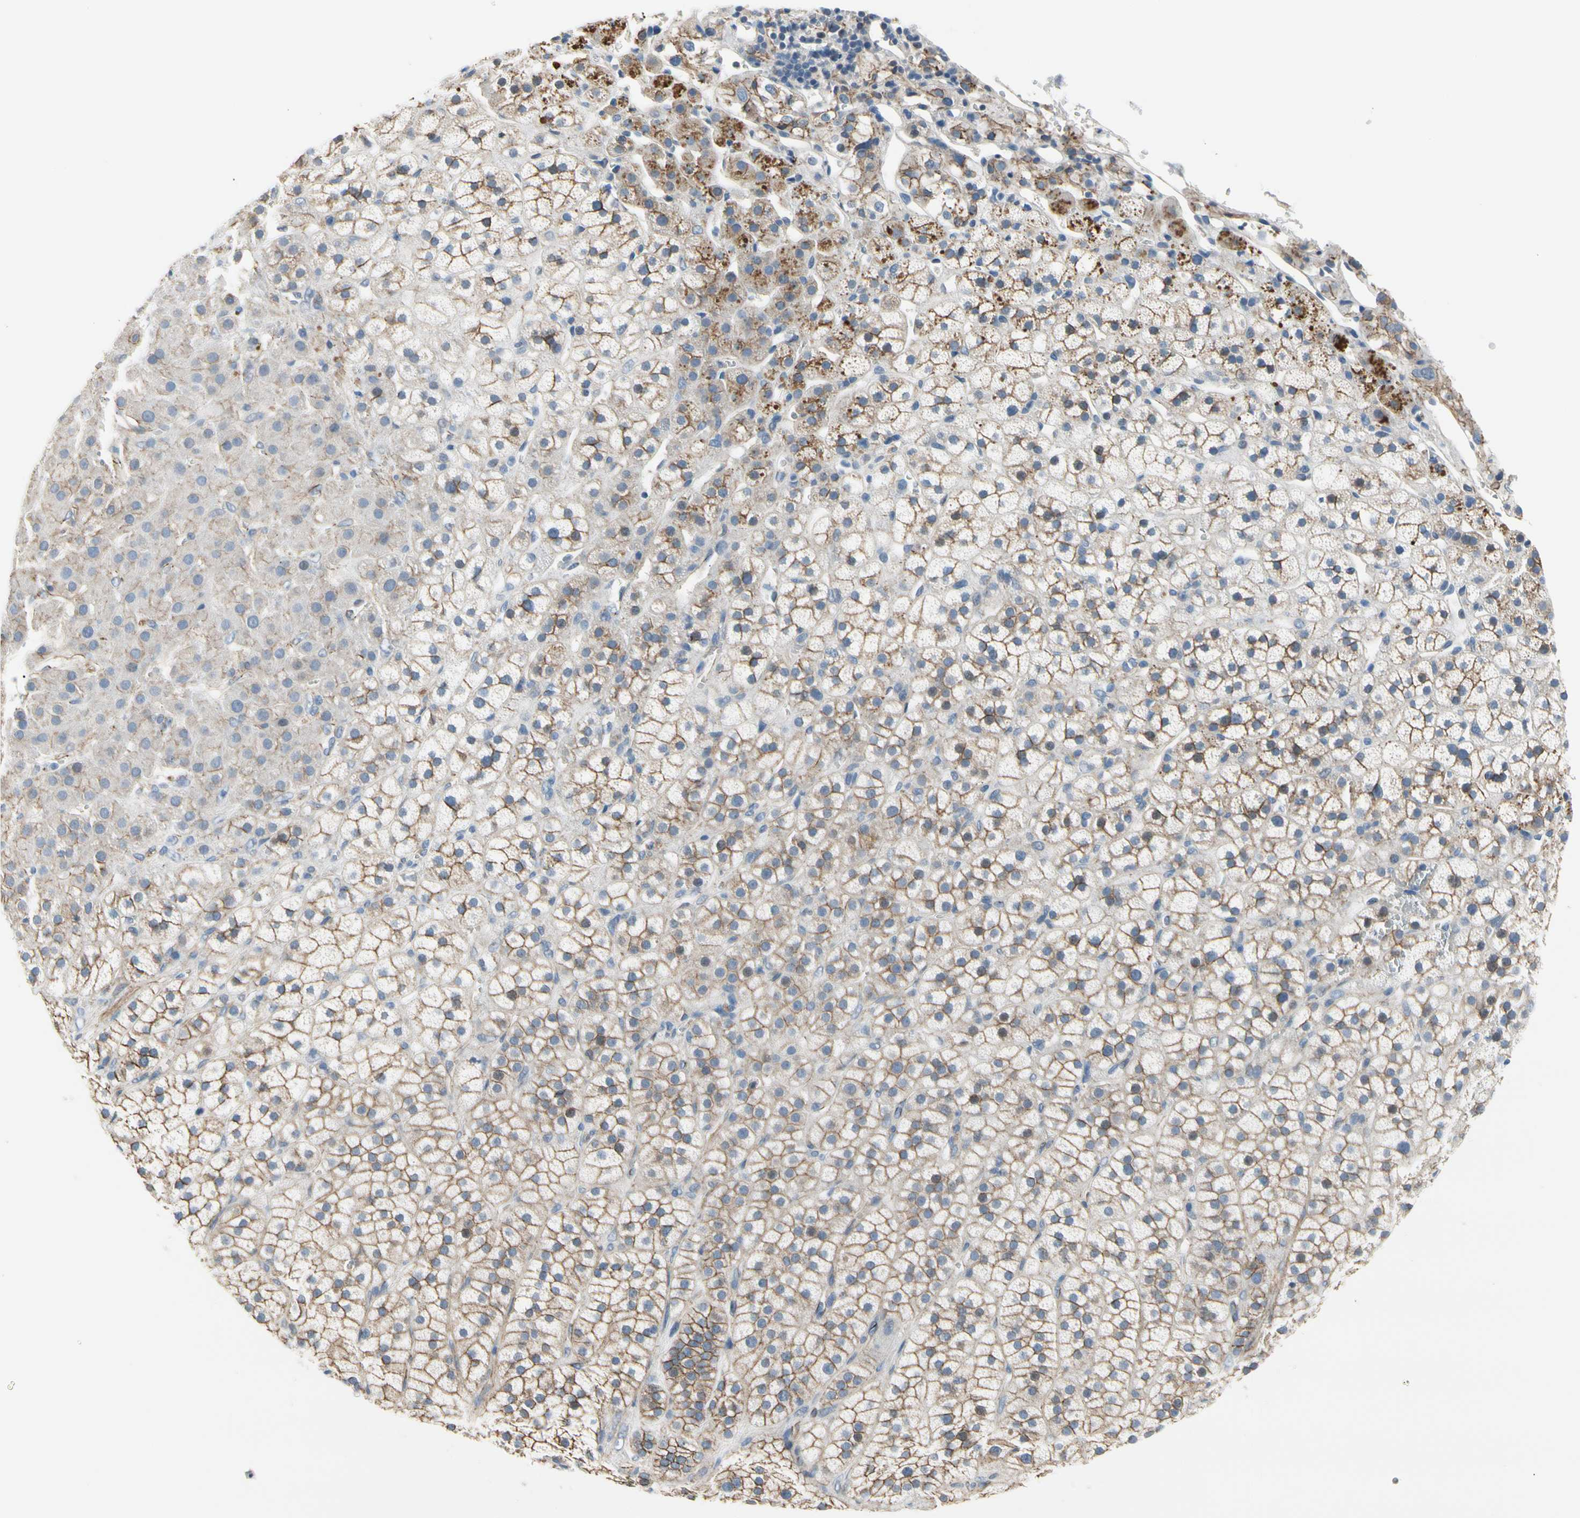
{"staining": {"intensity": "weak", "quantity": ">75%", "location": "cytoplasmic/membranous"}, "tissue": "adrenal gland", "cell_type": "Glandular cells", "image_type": "normal", "snomed": [{"axis": "morphology", "description": "Normal tissue, NOS"}, {"axis": "topography", "description": "Adrenal gland"}], "caption": "Adrenal gland stained for a protein reveals weak cytoplasmic/membranous positivity in glandular cells. (DAB = brown stain, brightfield microscopy at high magnification).", "gene": "LGR6", "patient": {"sex": "male", "age": 56}}